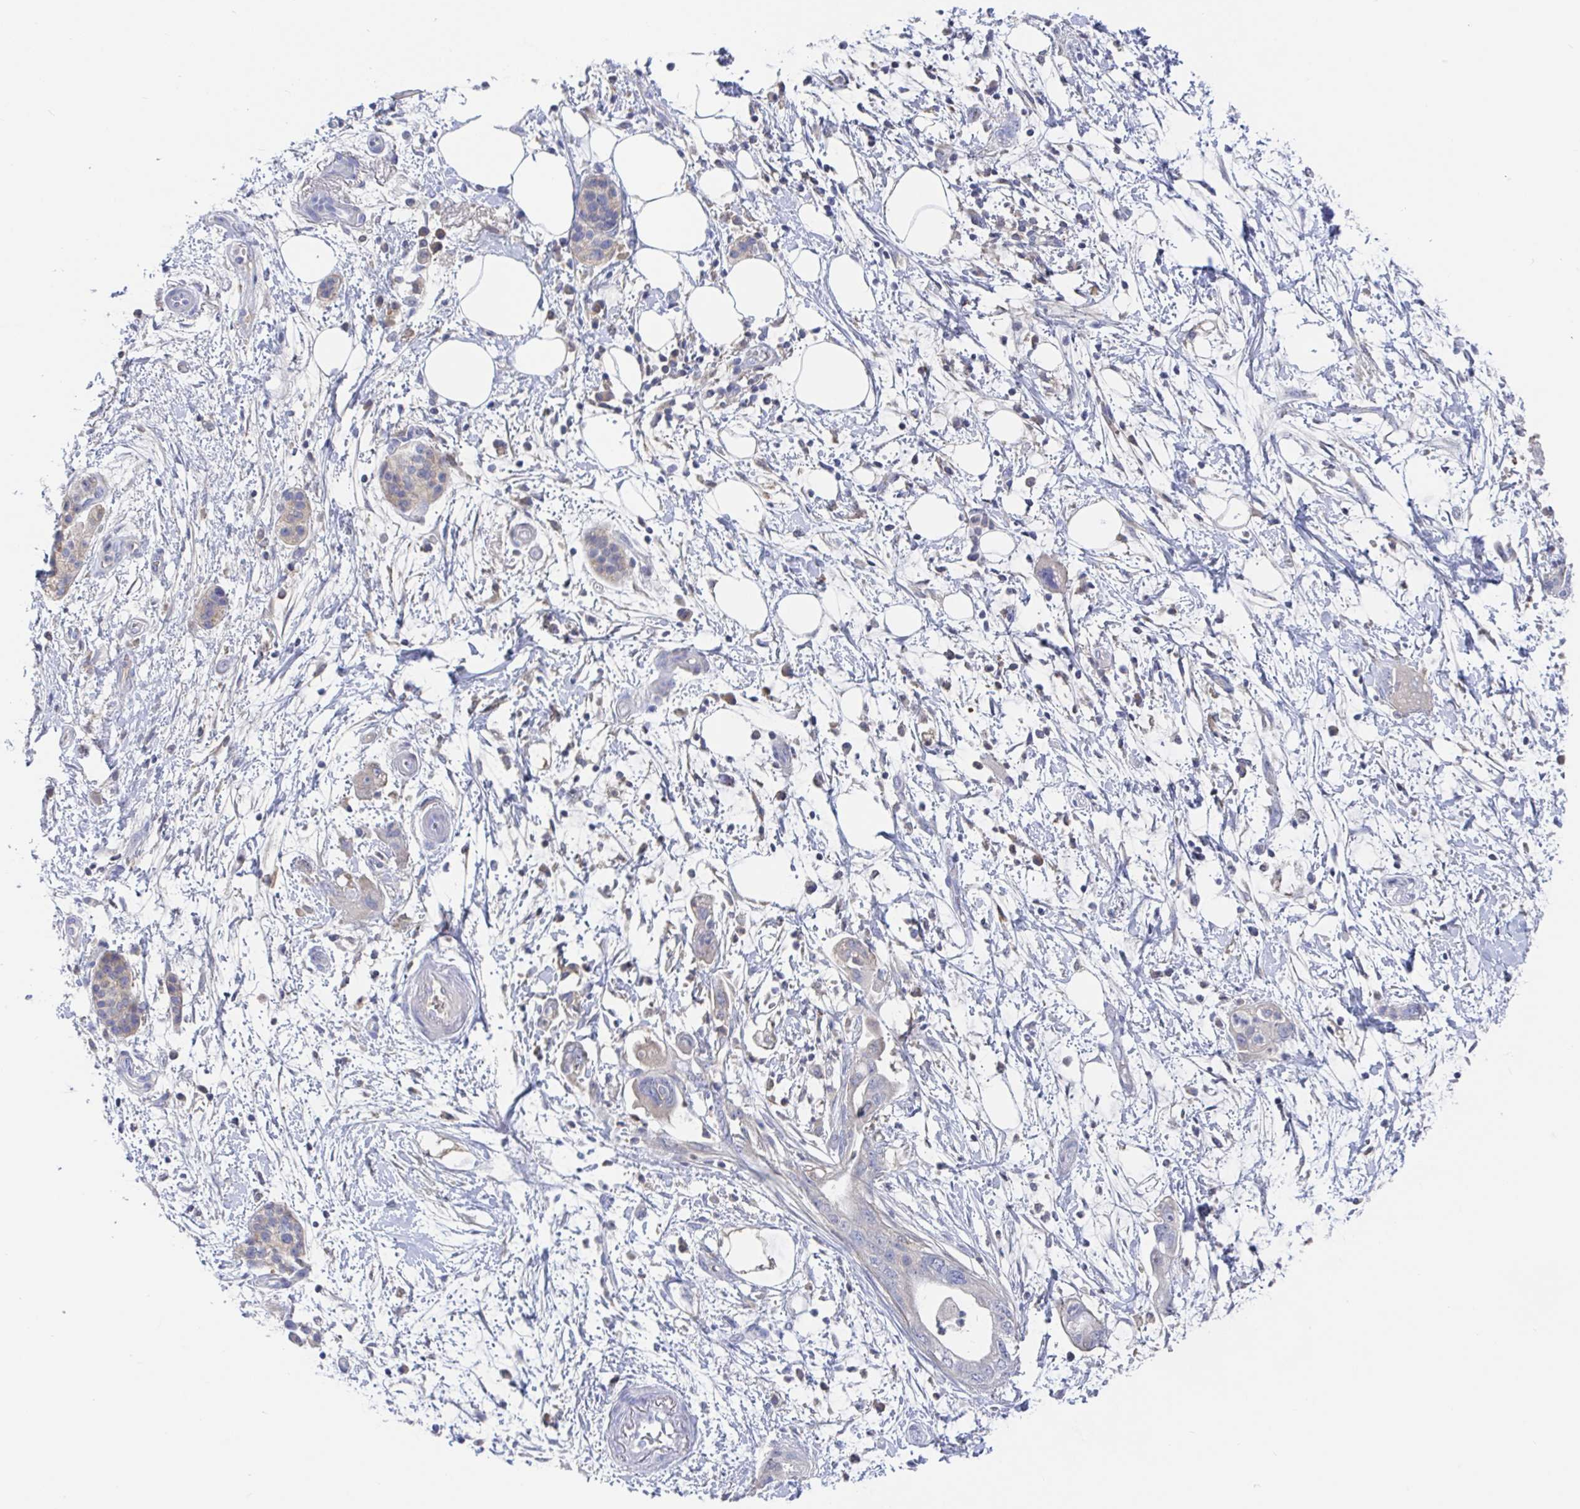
{"staining": {"intensity": "negative", "quantity": "none", "location": "none"}, "tissue": "pancreatic cancer", "cell_type": "Tumor cells", "image_type": "cancer", "snomed": [{"axis": "morphology", "description": "Adenocarcinoma, NOS"}, {"axis": "topography", "description": "Pancreas"}], "caption": "Immunohistochemistry (IHC) micrograph of human adenocarcinoma (pancreatic) stained for a protein (brown), which demonstrates no positivity in tumor cells. Brightfield microscopy of immunohistochemistry (IHC) stained with DAB (3,3'-diaminobenzidine) (brown) and hematoxylin (blue), captured at high magnification.", "gene": "GPR148", "patient": {"sex": "female", "age": 73}}